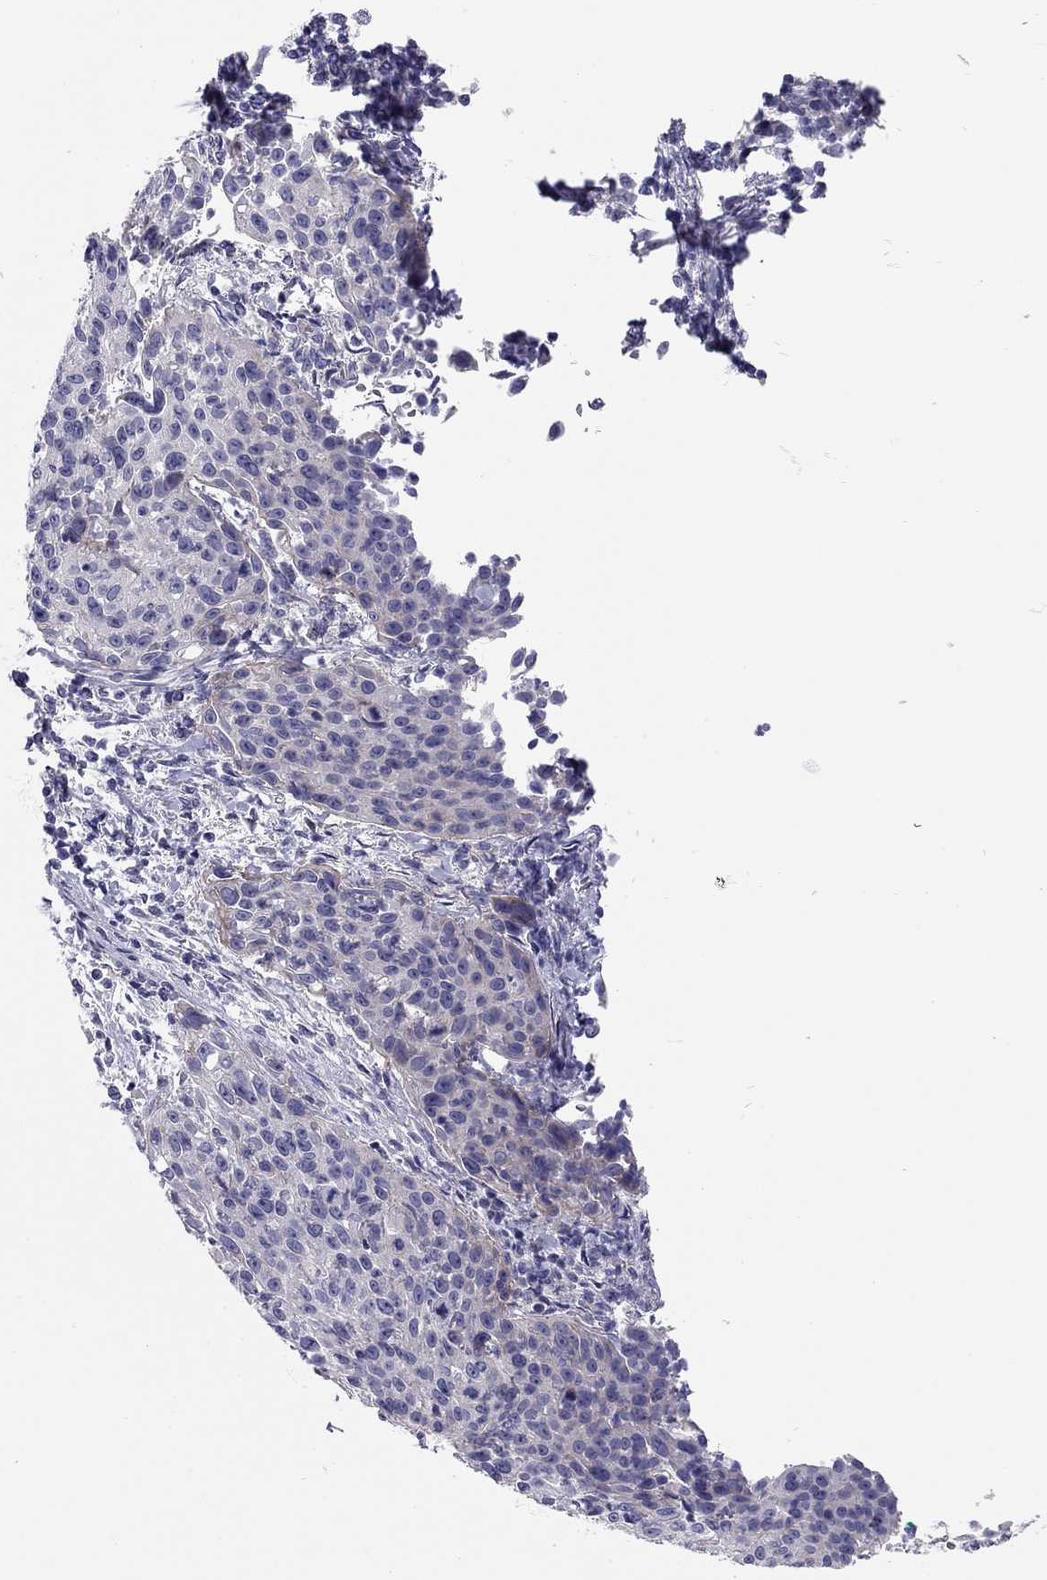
{"staining": {"intensity": "negative", "quantity": "none", "location": "none"}, "tissue": "cervical cancer", "cell_type": "Tumor cells", "image_type": "cancer", "snomed": [{"axis": "morphology", "description": "Squamous cell carcinoma, NOS"}, {"axis": "topography", "description": "Cervix"}], "caption": "This is an immunohistochemistry (IHC) image of human cervical cancer. There is no positivity in tumor cells.", "gene": "SCARB1", "patient": {"sex": "female", "age": 26}}